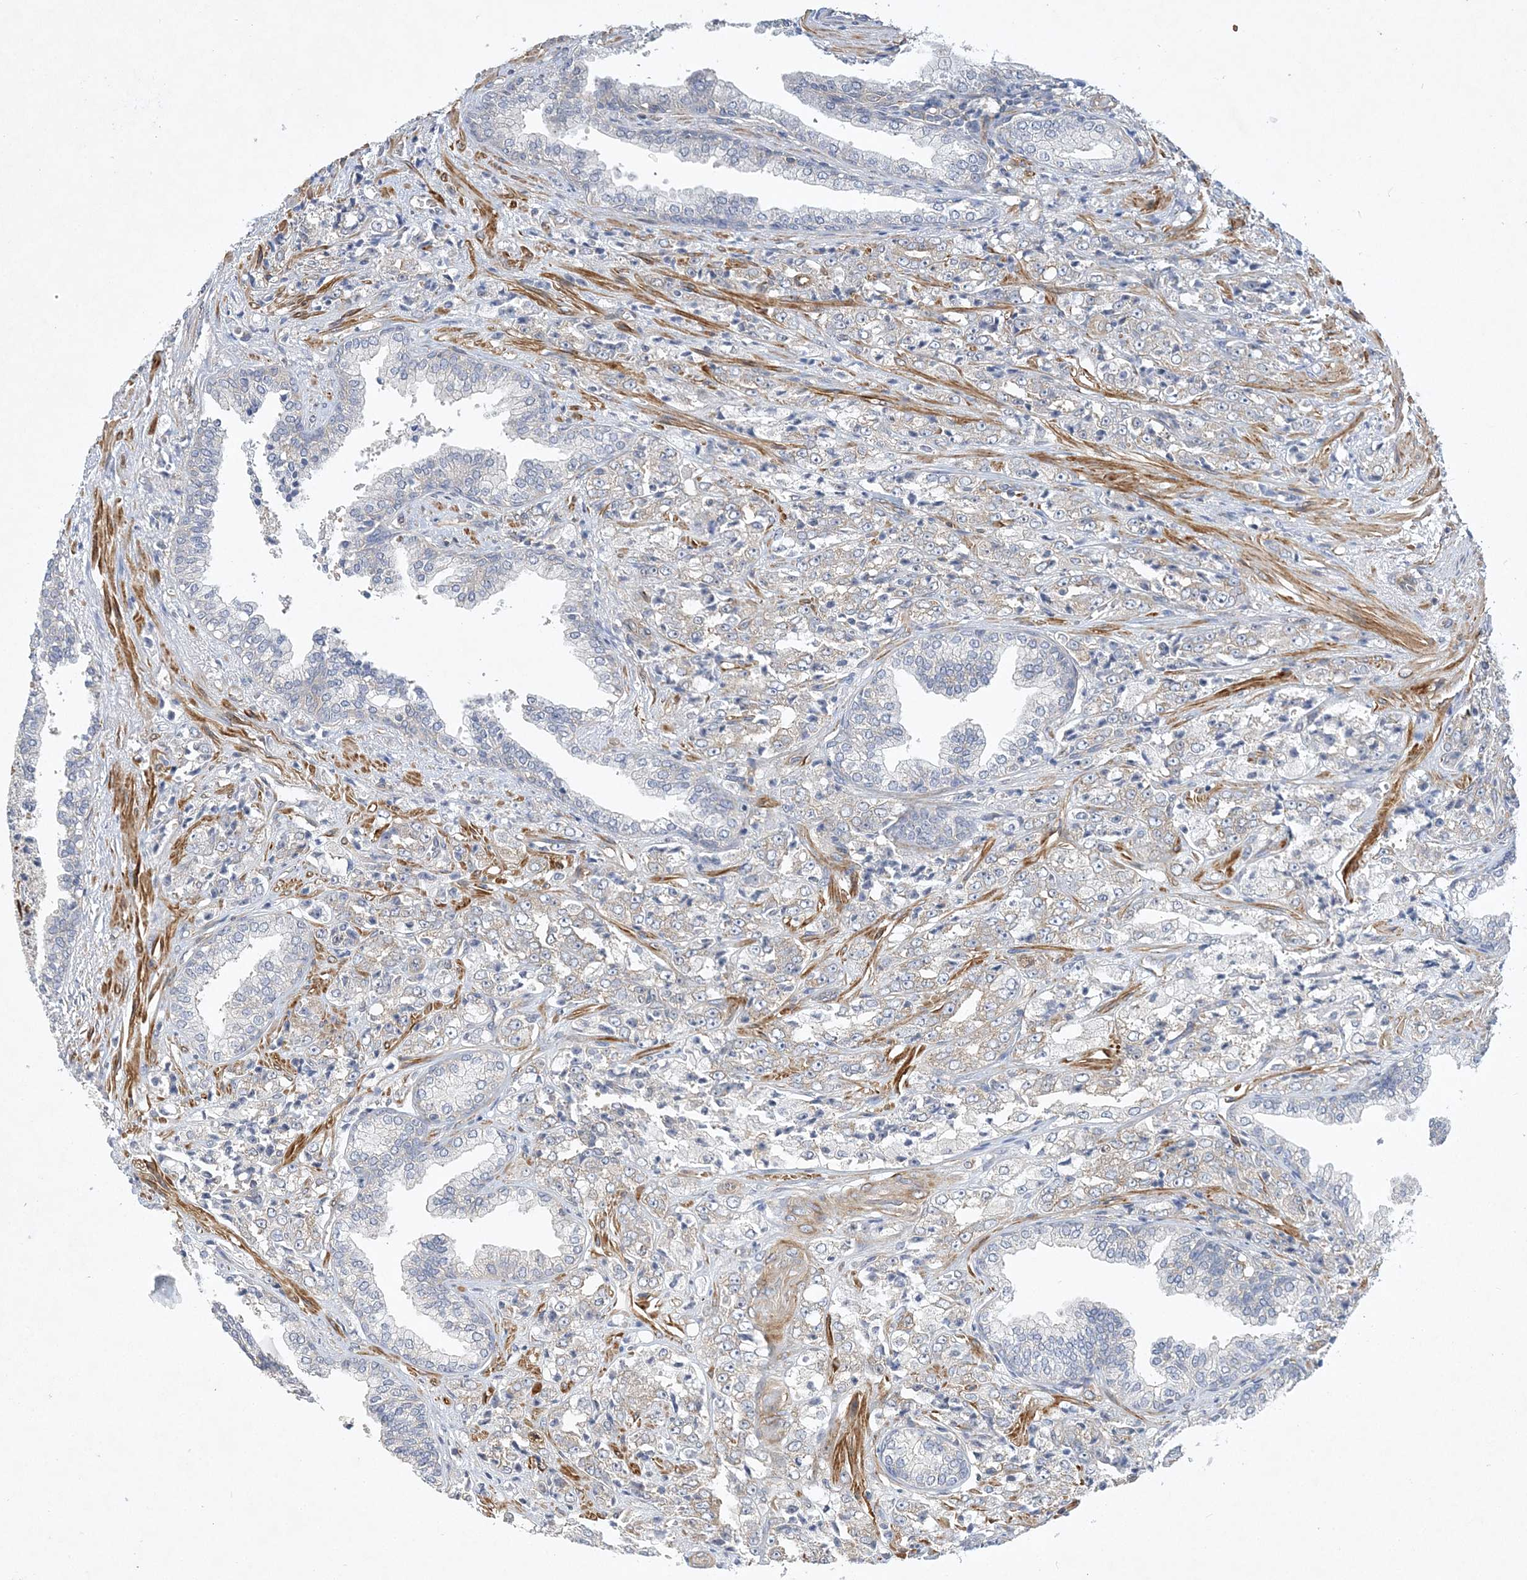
{"staining": {"intensity": "negative", "quantity": "none", "location": "none"}, "tissue": "prostate cancer", "cell_type": "Tumor cells", "image_type": "cancer", "snomed": [{"axis": "morphology", "description": "Adenocarcinoma, High grade"}, {"axis": "topography", "description": "Prostate"}], "caption": "Tumor cells show no significant expression in prostate cancer (high-grade adenocarcinoma).", "gene": "MAP4K5", "patient": {"sex": "male", "age": 71}}